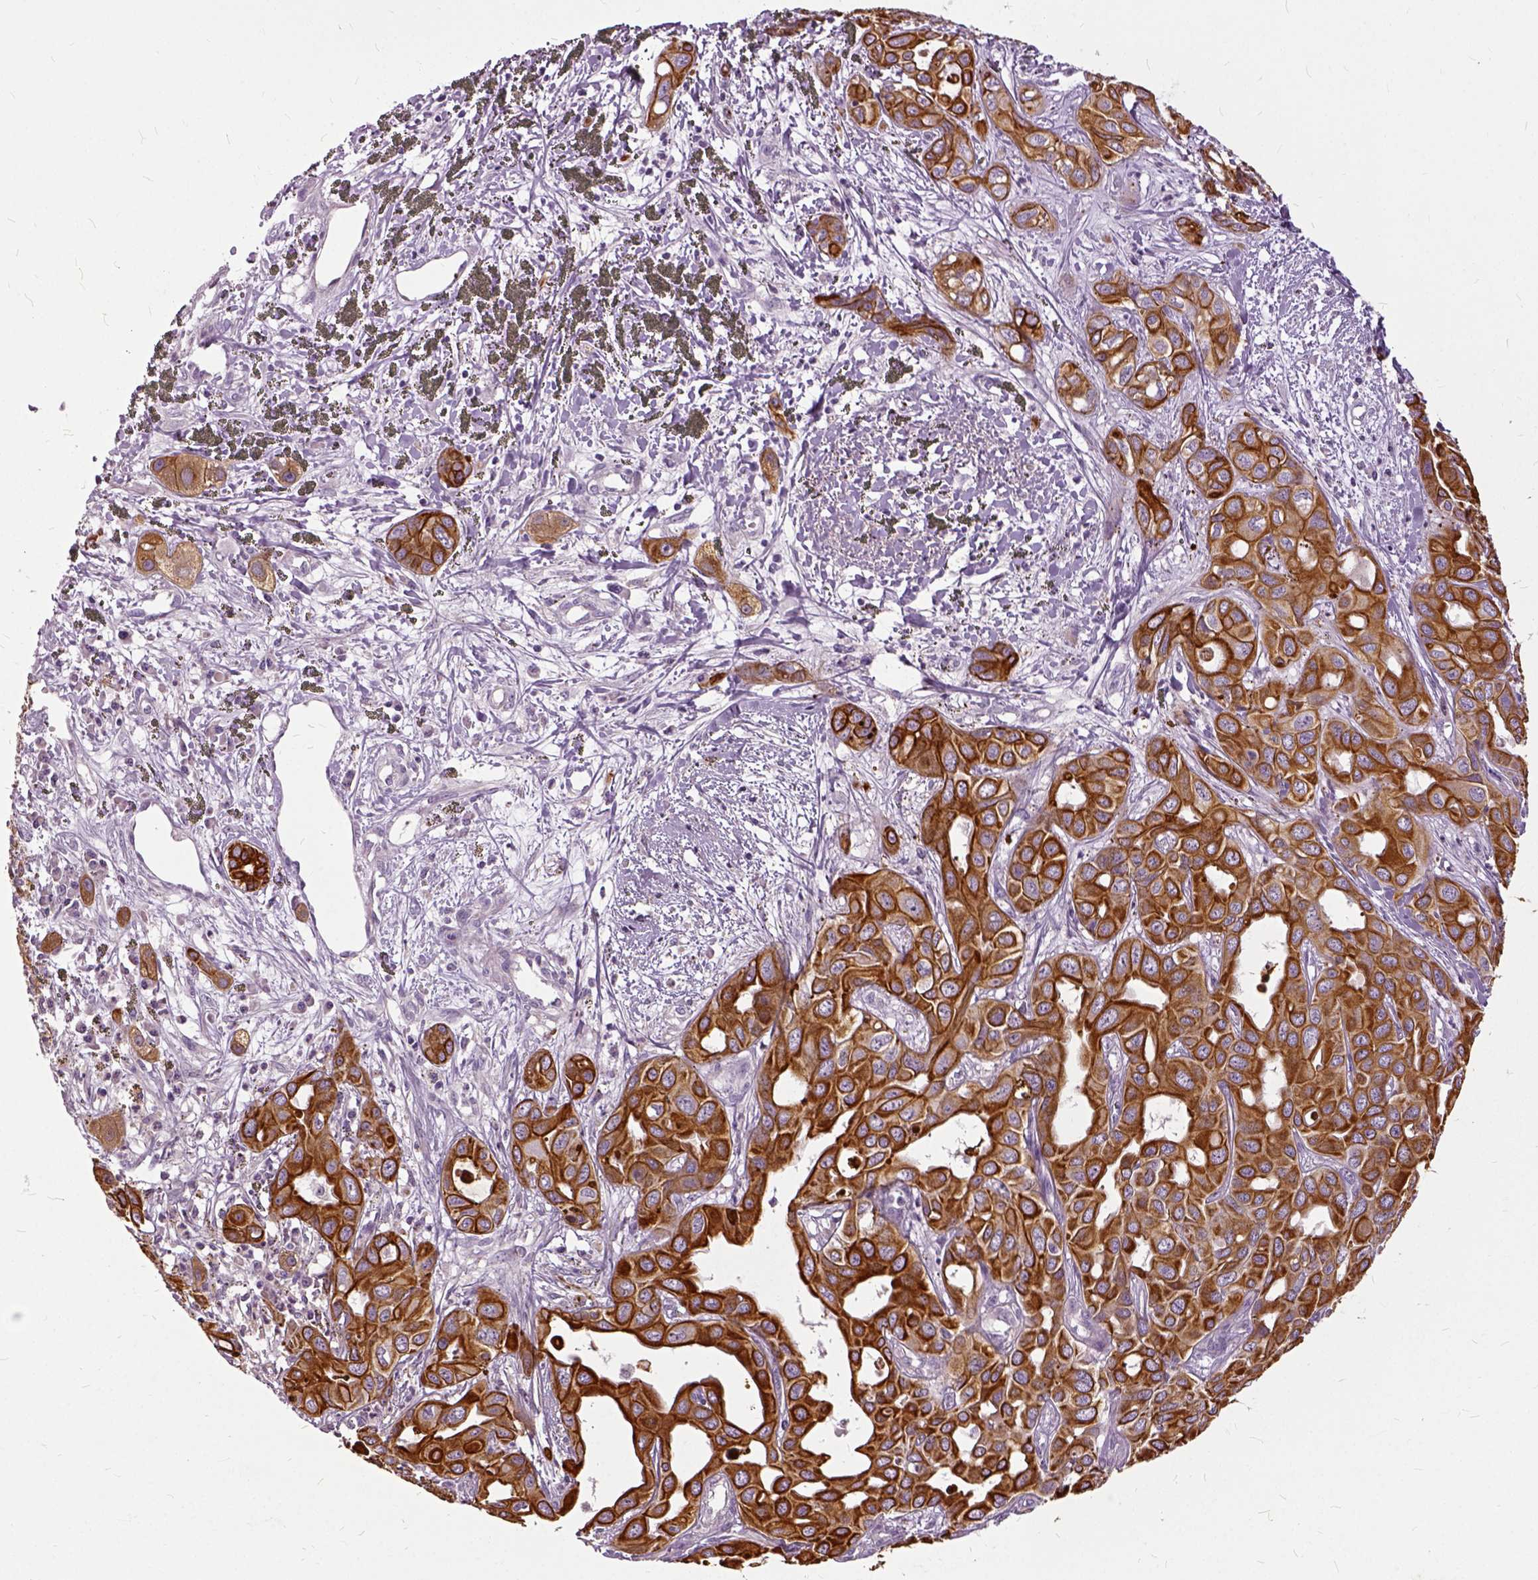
{"staining": {"intensity": "strong", "quantity": ">75%", "location": "cytoplasmic/membranous"}, "tissue": "liver cancer", "cell_type": "Tumor cells", "image_type": "cancer", "snomed": [{"axis": "morphology", "description": "Cholangiocarcinoma"}, {"axis": "topography", "description": "Liver"}], "caption": "Liver cancer (cholangiocarcinoma) stained with IHC exhibits strong cytoplasmic/membranous expression in about >75% of tumor cells.", "gene": "ILRUN", "patient": {"sex": "female", "age": 60}}